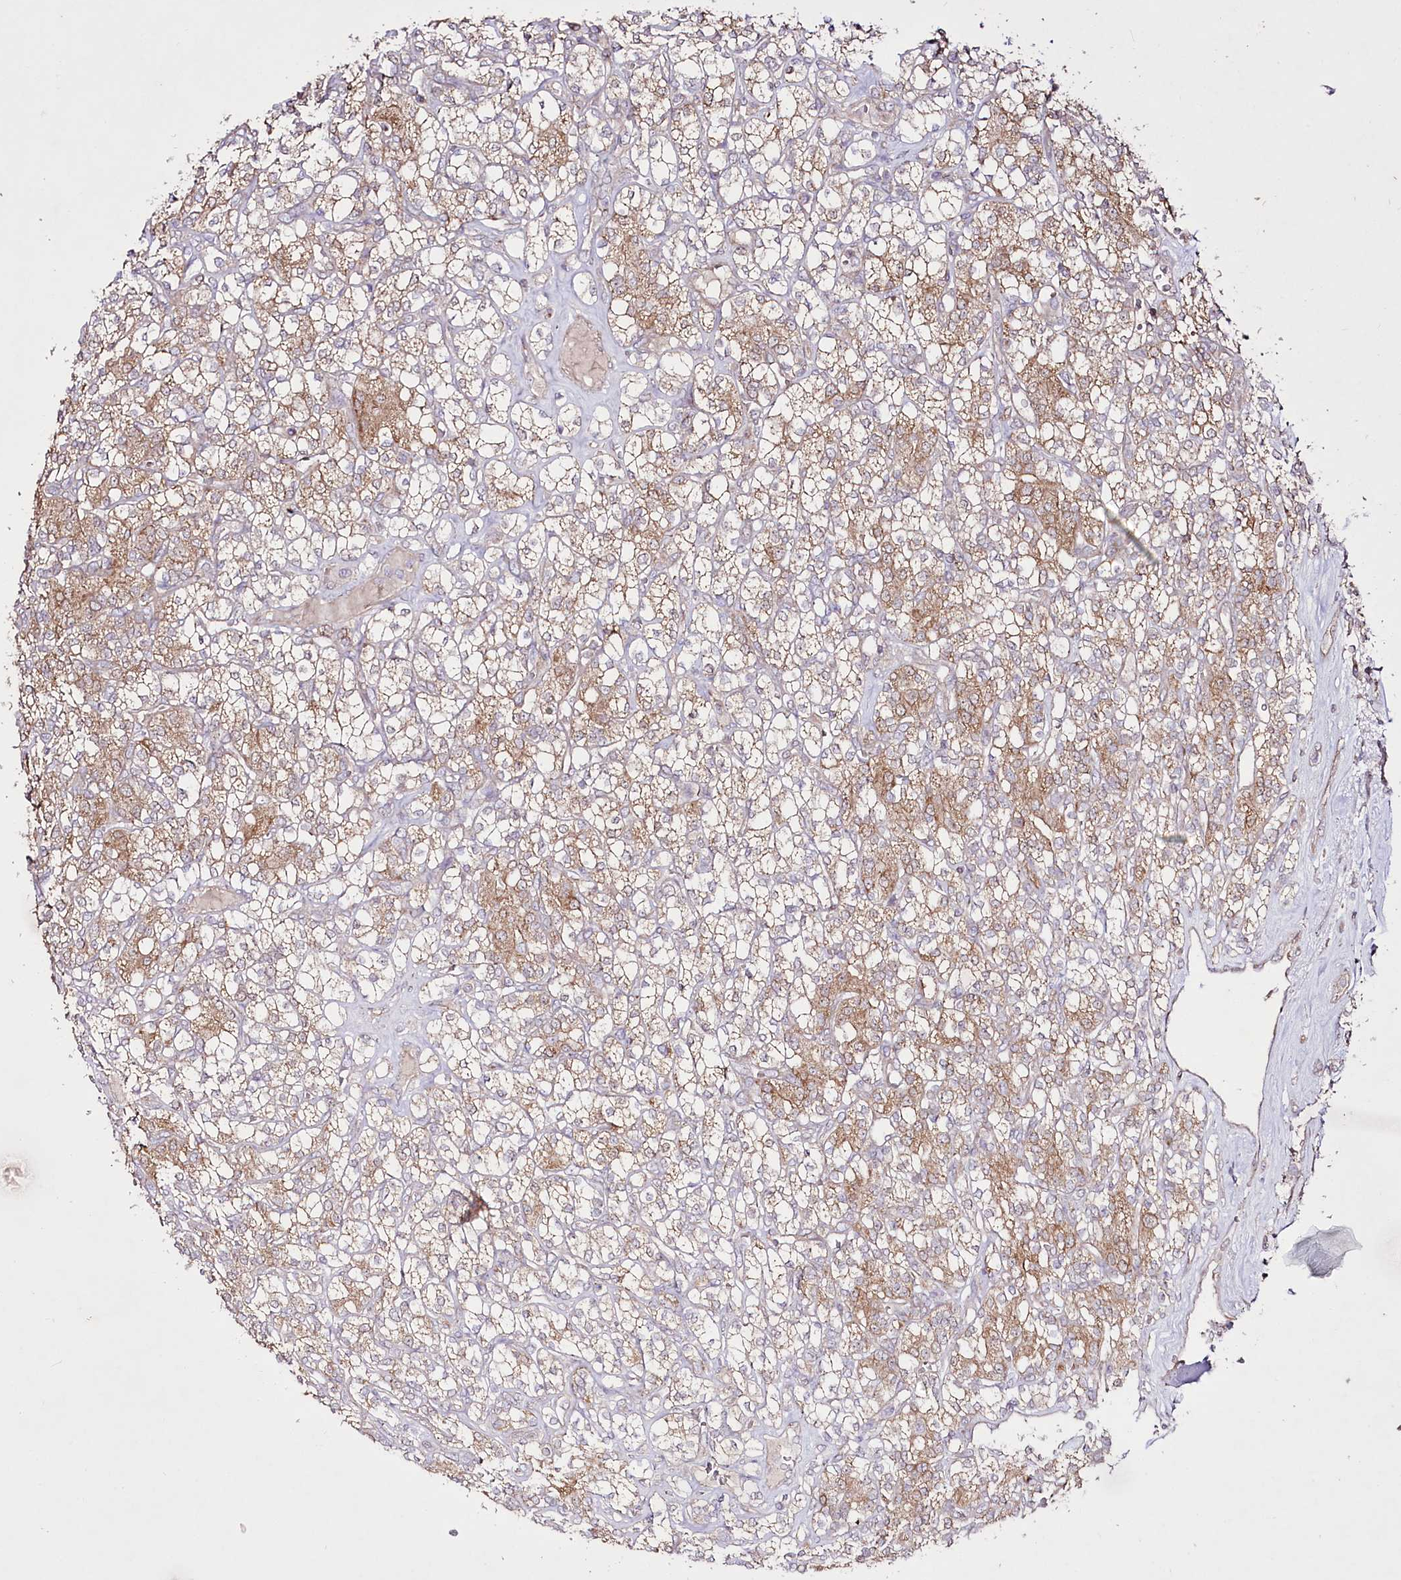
{"staining": {"intensity": "moderate", "quantity": "25%-75%", "location": "cytoplasmic/membranous"}, "tissue": "renal cancer", "cell_type": "Tumor cells", "image_type": "cancer", "snomed": [{"axis": "morphology", "description": "Adenocarcinoma, NOS"}, {"axis": "topography", "description": "Kidney"}], "caption": "Renal cancer (adenocarcinoma) stained for a protein shows moderate cytoplasmic/membranous positivity in tumor cells.", "gene": "REXO2", "patient": {"sex": "male", "age": 77}}